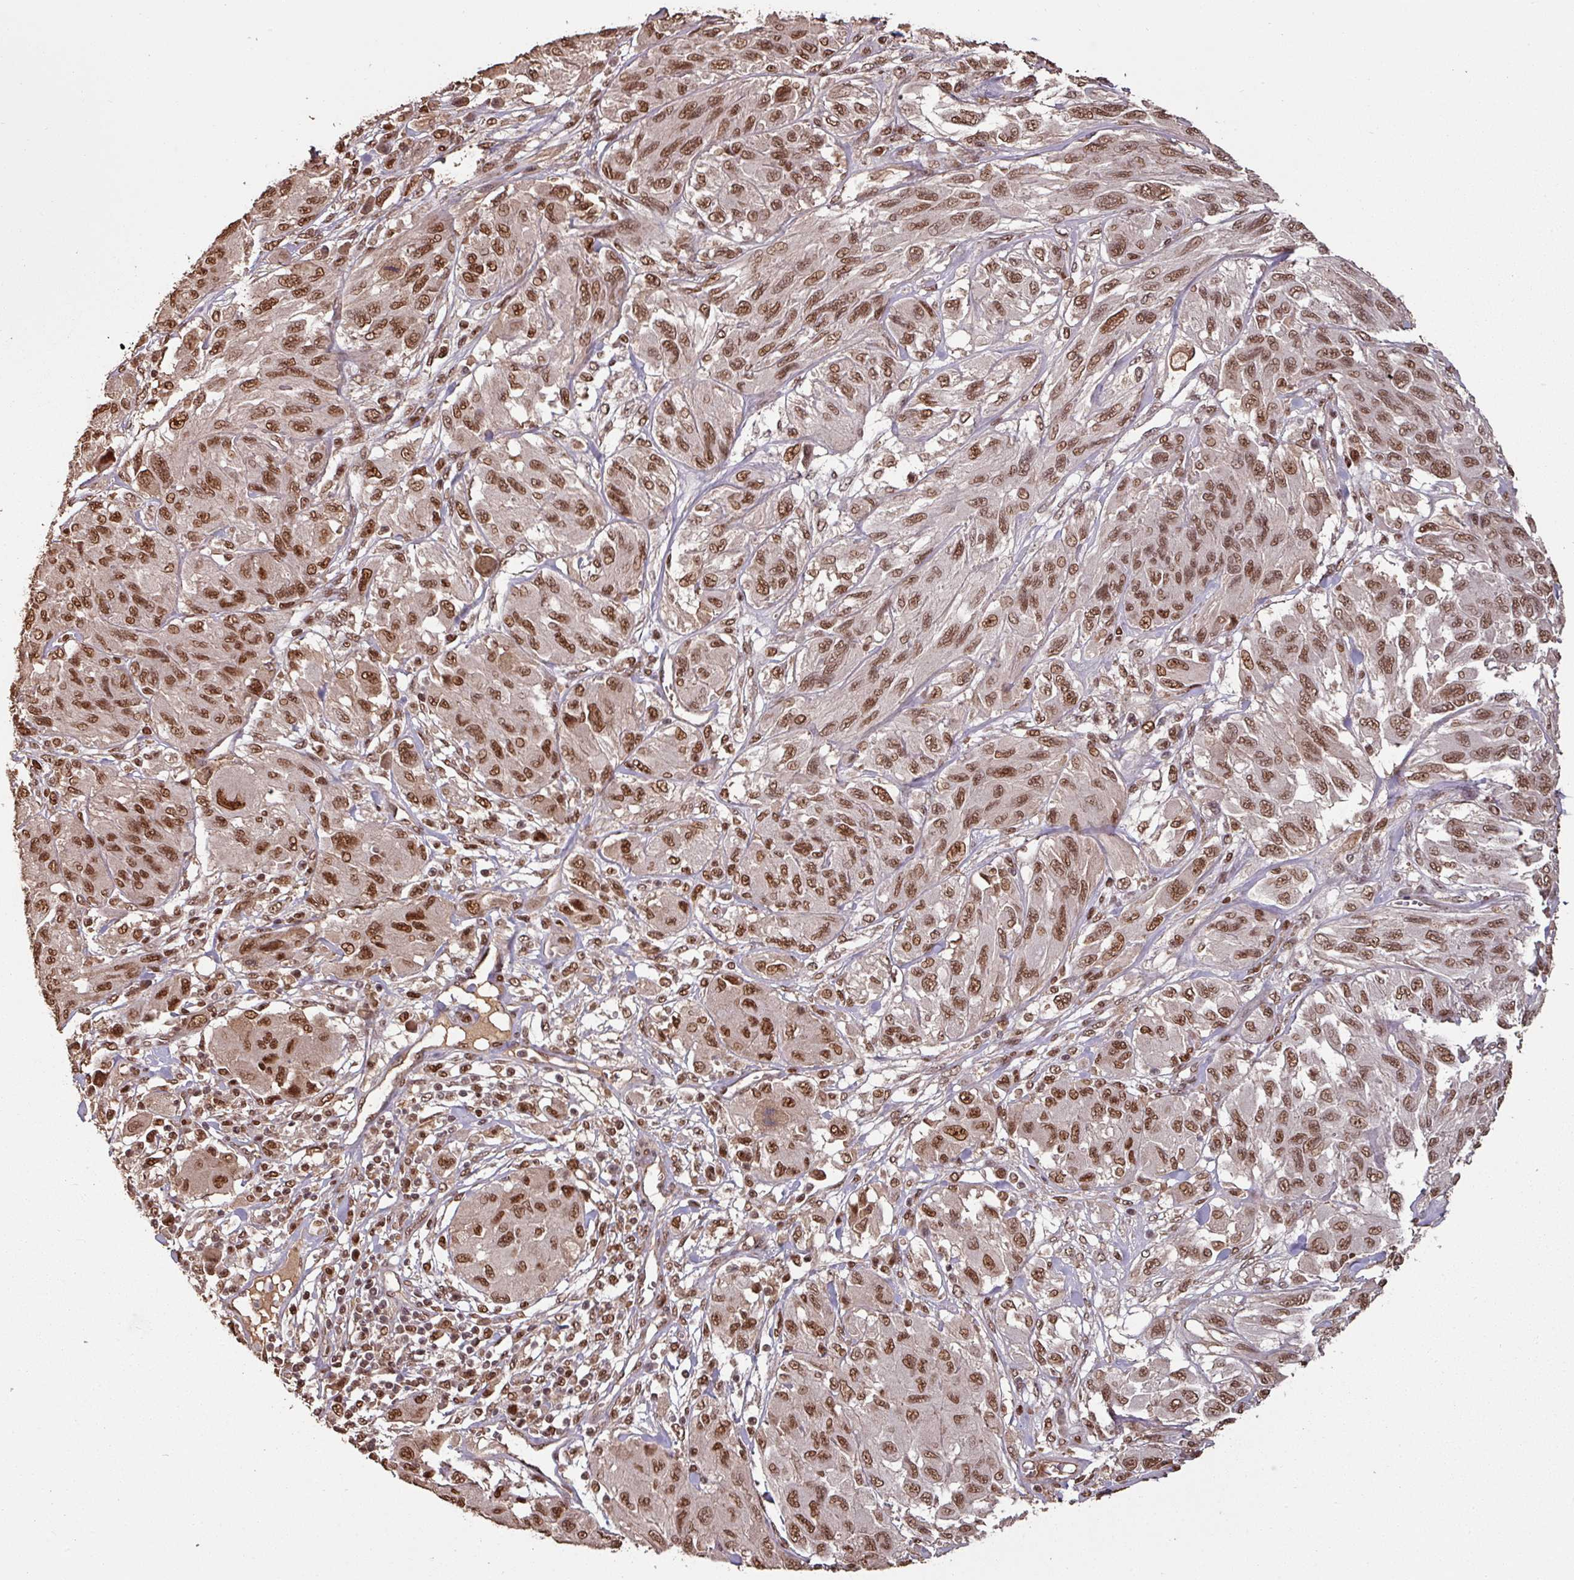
{"staining": {"intensity": "strong", "quantity": ">75%", "location": "nuclear"}, "tissue": "melanoma", "cell_type": "Tumor cells", "image_type": "cancer", "snomed": [{"axis": "morphology", "description": "Malignant melanoma, NOS"}, {"axis": "topography", "description": "Skin"}], "caption": "The histopathology image exhibits staining of malignant melanoma, revealing strong nuclear protein expression (brown color) within tumor cells. Using DAB (brown) and hematoxylin (blue) stains, captured at high magnification using brightfield microscopy.", "gene": "POLD1", "patient": {"sex": "female", "age": 91}}